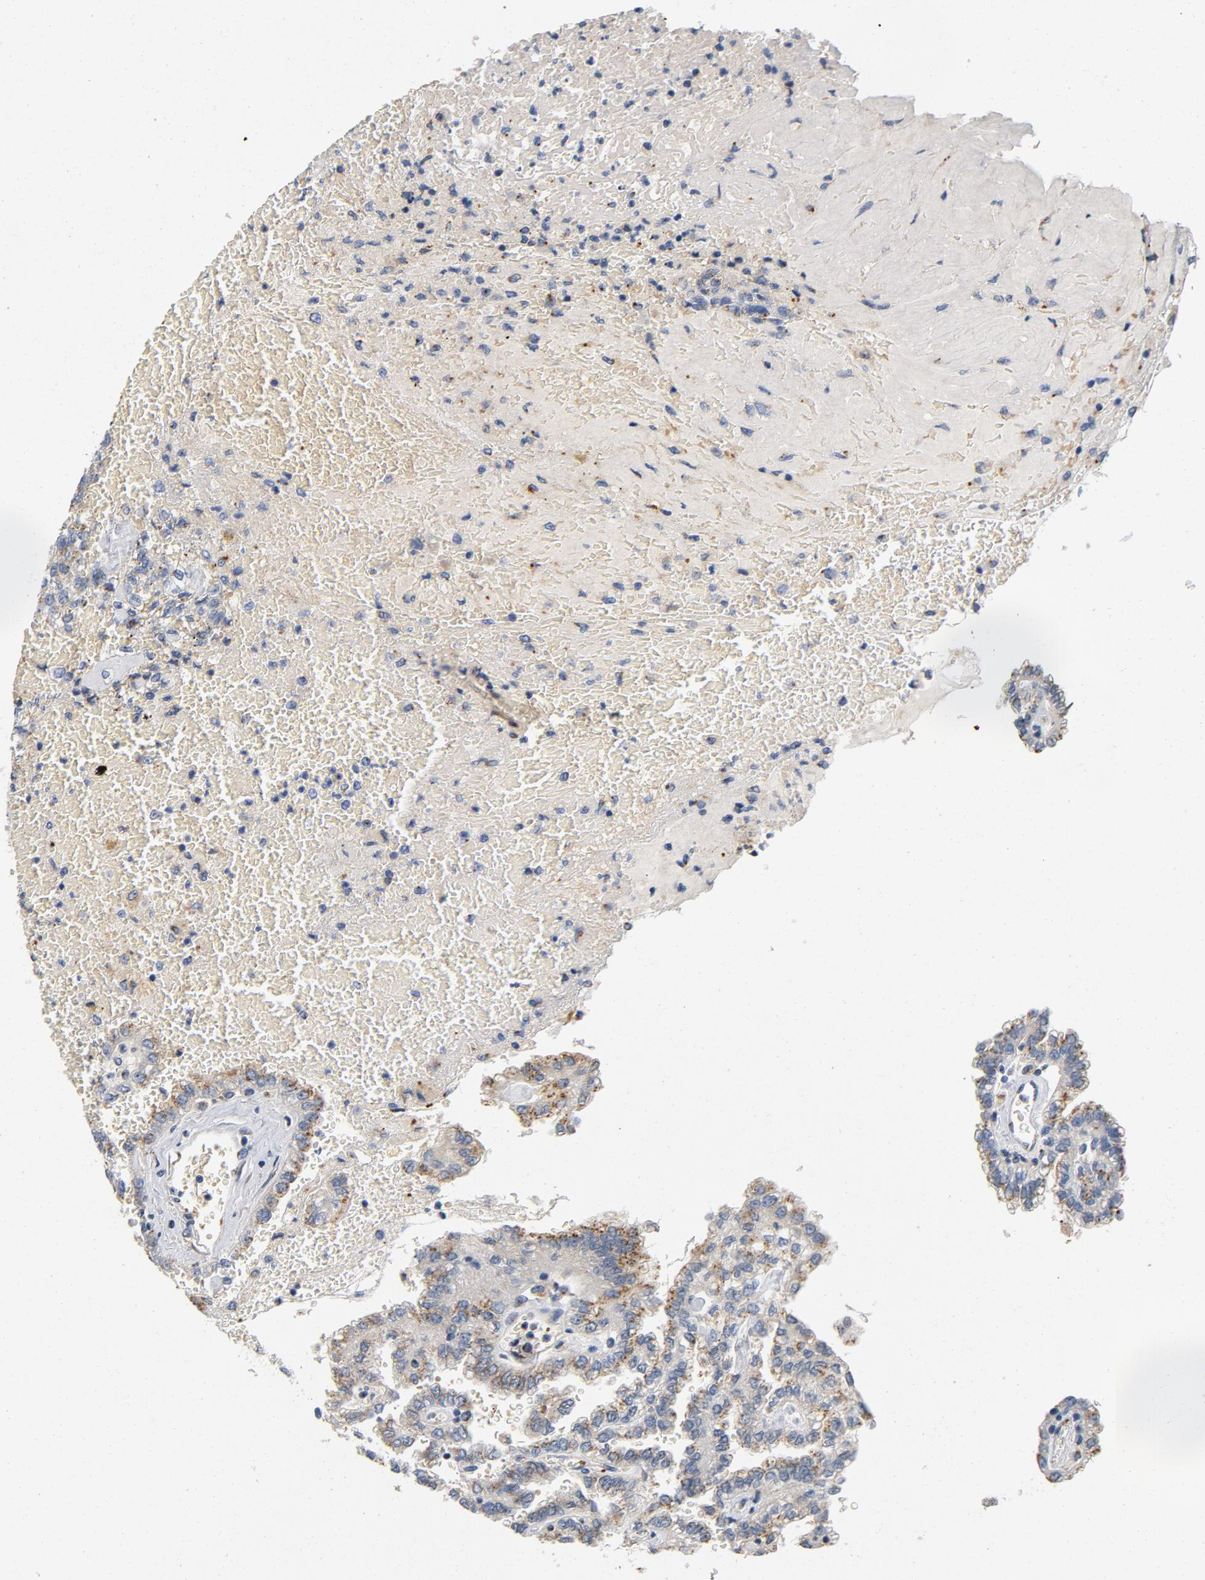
{"staining": {"intensity": "weak", "quantity": "25%-75%", "location": "cytoplasmic/membranous"}, "tissue": "renal cancer", "cell_type": "Tumor cells", "image_type": "cancer", "snomed": [{"axis": "morphology", "description": "Inflammation, NOS"}, {"axis": "morphology", "description": "Adenocarcinoma, NOS"}, {"axis": "topography", "description": "Kidney"}], "caption": "The micrograph displays staining of renal cancer (adenocarcinoma), revealing weak cytoplasmic/membranous protein positivity (brown color) within tumor cells. The staining was performed using DAB to visualize the protein expression in brown, while the nuclei were stained in blue with hematoxylin (Magnification: 20x).", "gene": "LMAN2", "patient": {"sex": "male", "age": 68}}